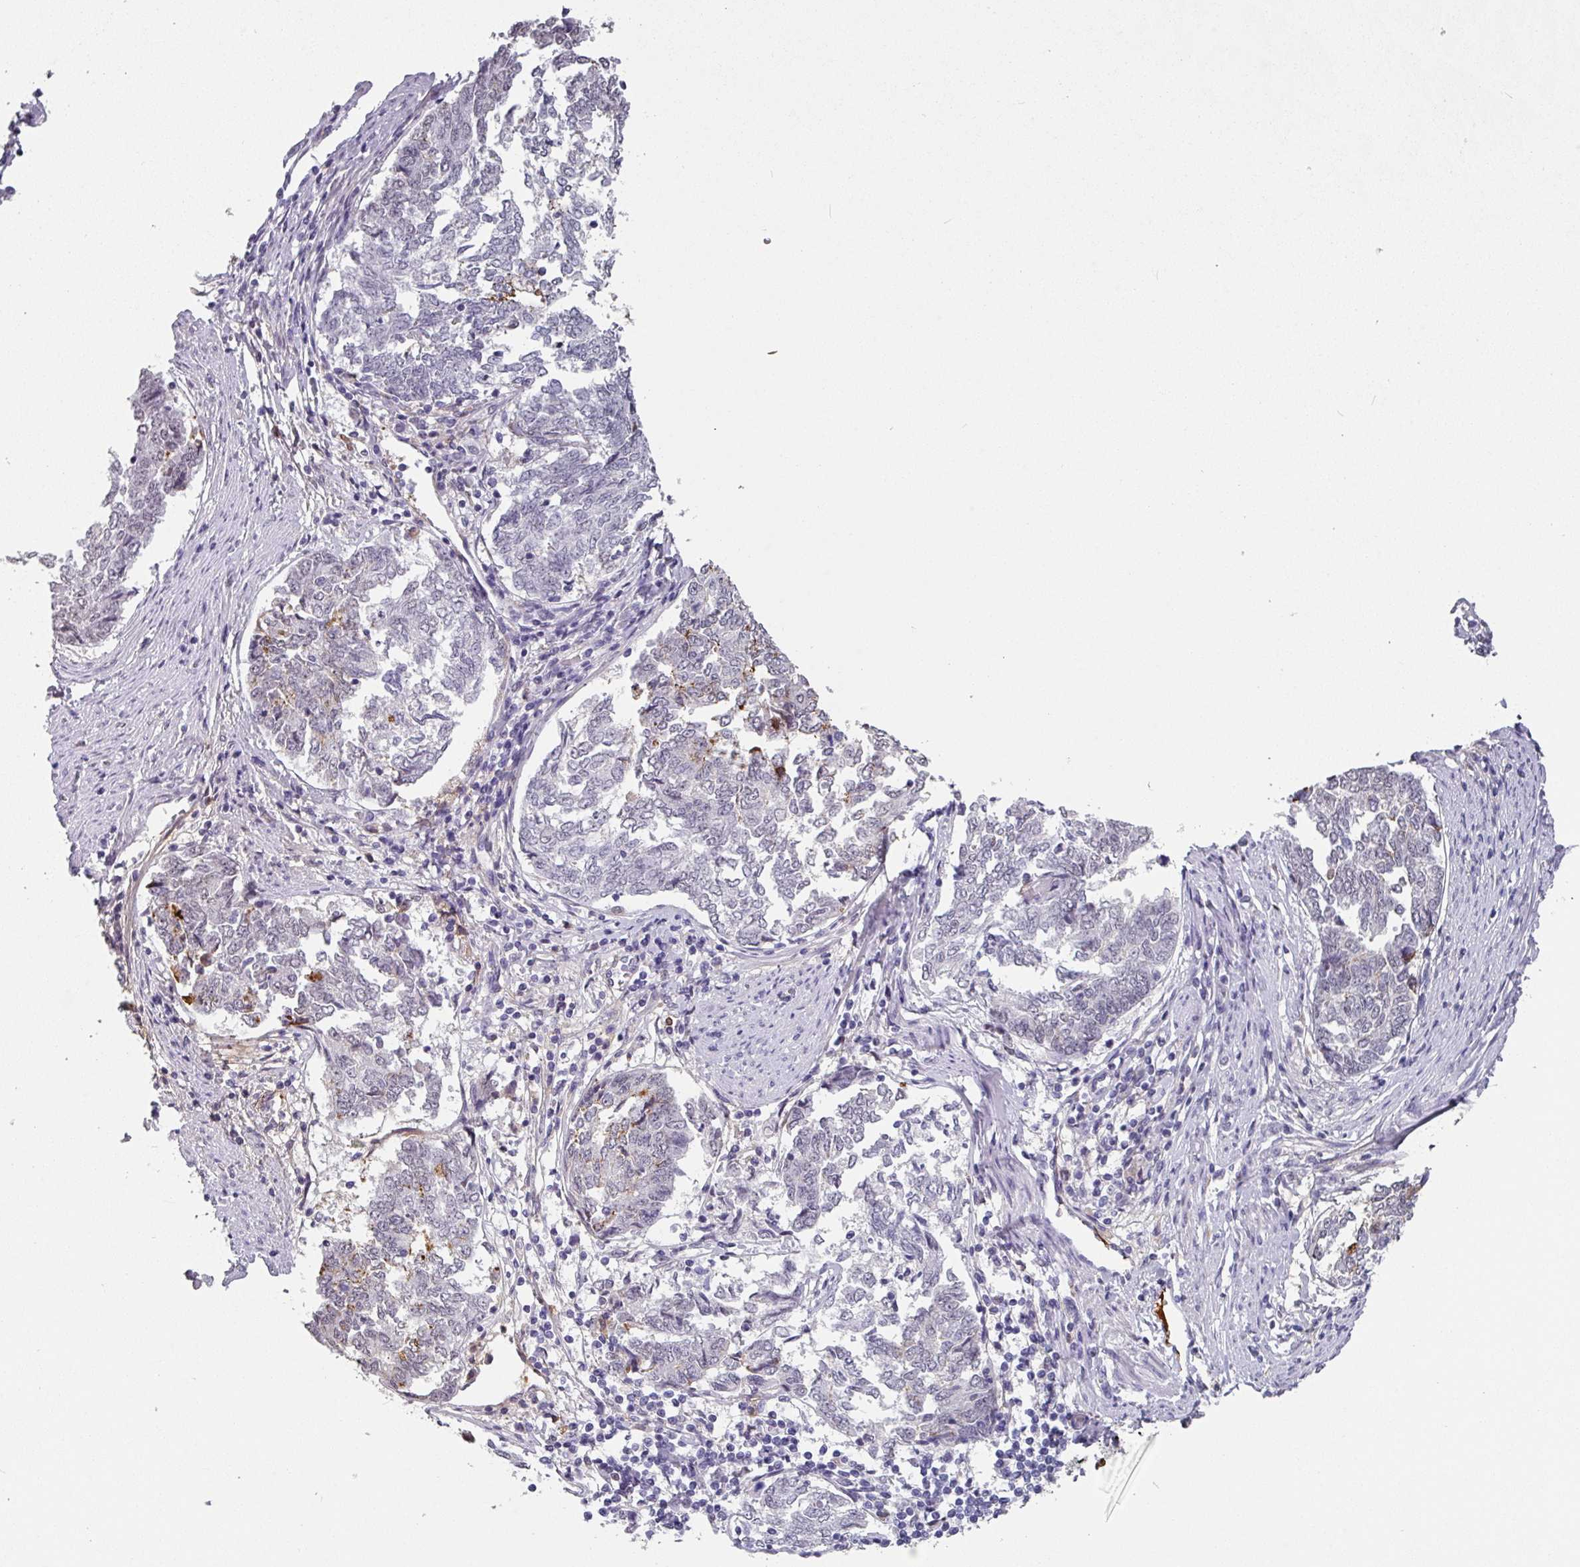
{"staining": {"intensity": "negative", "quantity": "none", "location": "none"}, "tissue": "endometrial cancer", "cell_type": "Tumor cells", "image_type": "cancer", "snomed": [{"axis": "morphology", "description": "Adenocarcinoma, NOS"}, {"axis": "topography", "description": "Endometrium"}], "caption": "This histopathology image is of endometrial adenocarcinoma stained with immunohistochemistry to label a protein in brown with the nuclei are counter-stained blue. There is no expression in tumor cells.", "gene": "C1QB", "patient": {"sex": "female", "age": 80}}